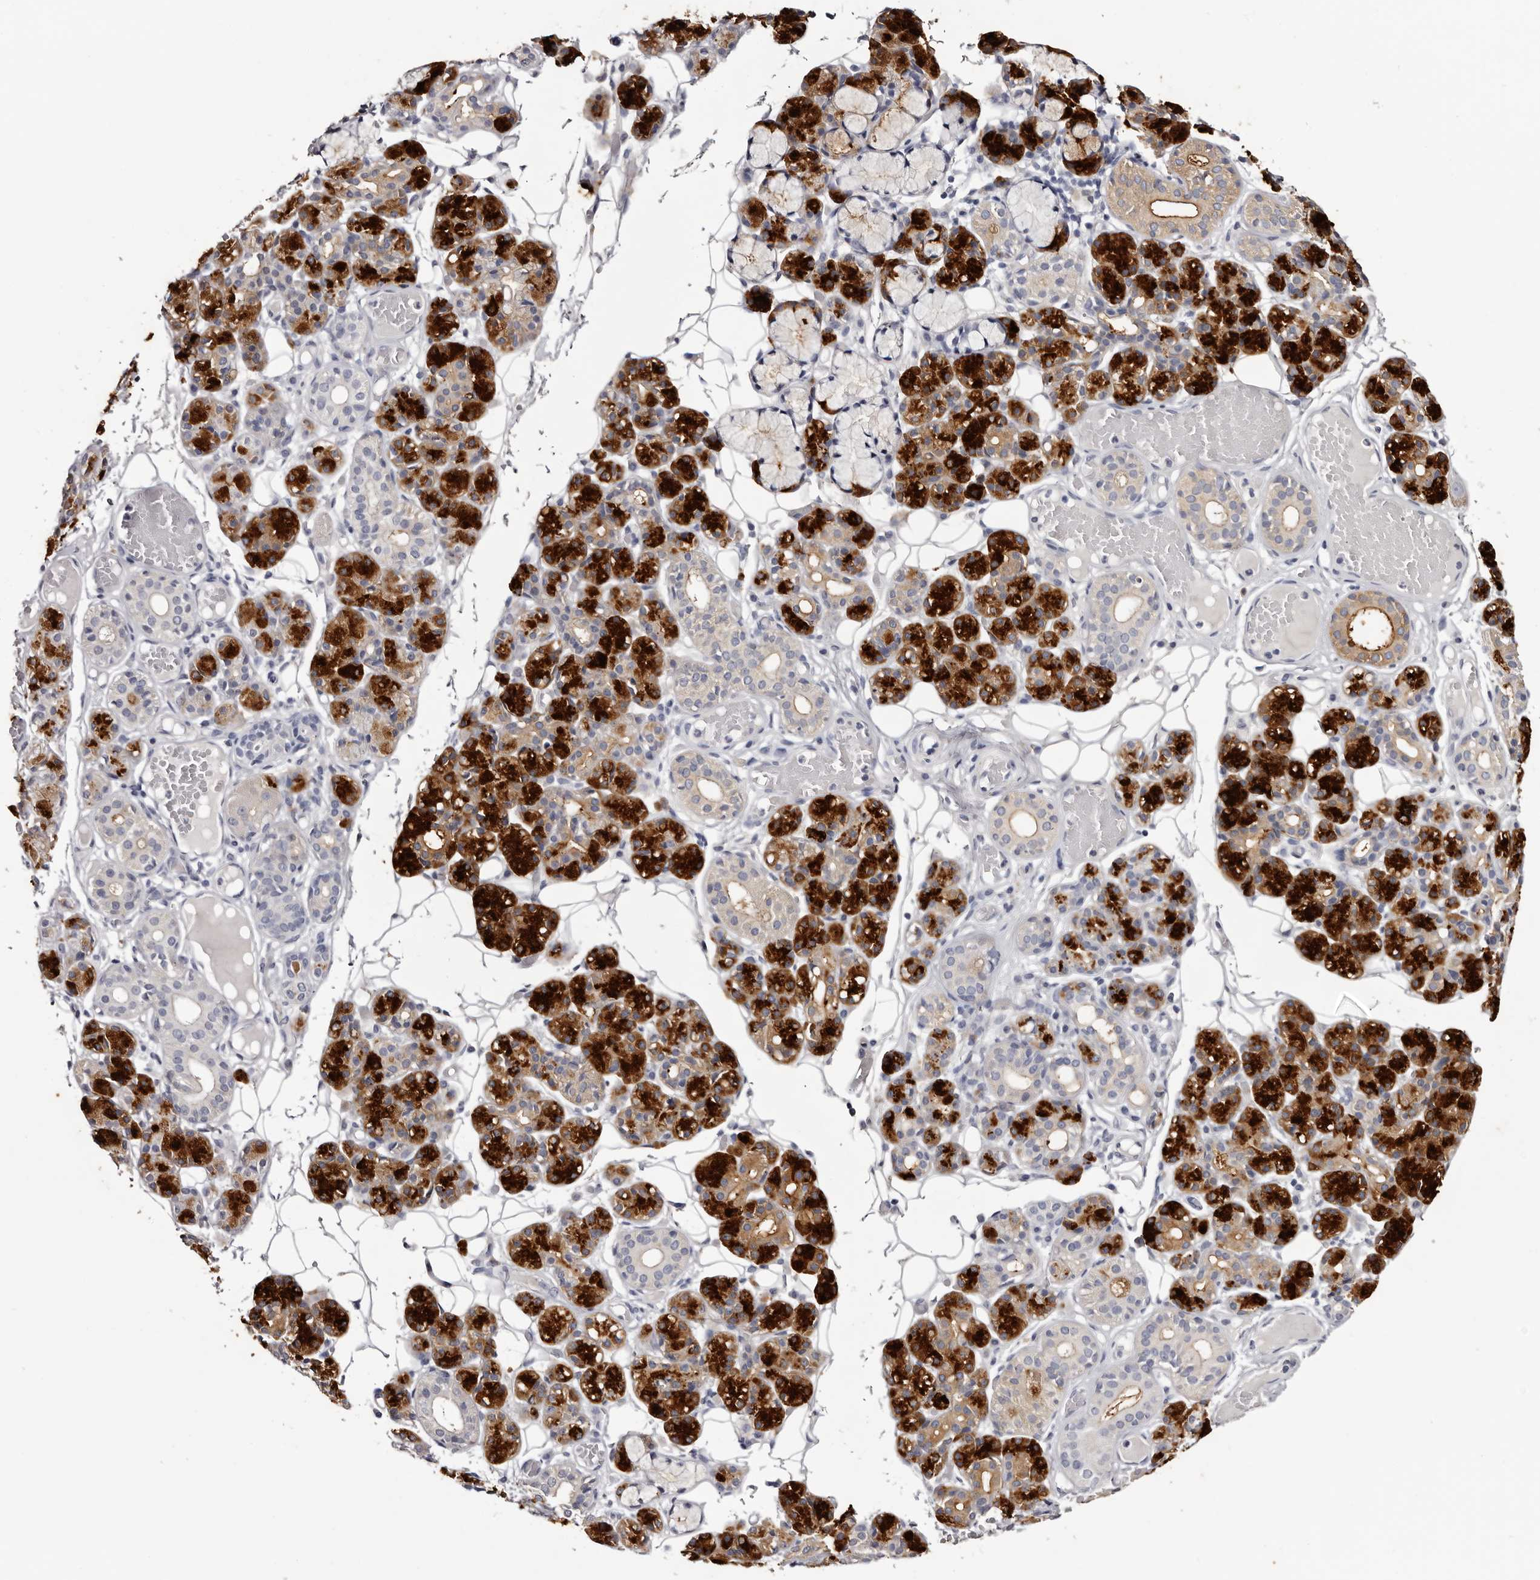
{"staining": {"intensity": "strong", "quantity": "25%-75%", "location": "cytoplasmic/membranous"}, "tissue": "salivary gland", "cell_type": "Glandular cells", "image_type": "normal", "snomed": [{"axis": "morphology", "description": "Normal tissue, NOS"}, {"axis": "topography", "description": "Salivary gland"}], "caption": "DAB immunohistochemical staining of normal human salivary gland demonstrates strong cytoplasmic/membranous protein expression in approximately 25%-75% of glandular cells.", "gene": "CA6", "patient": {"sex": "male", "age": 63}}